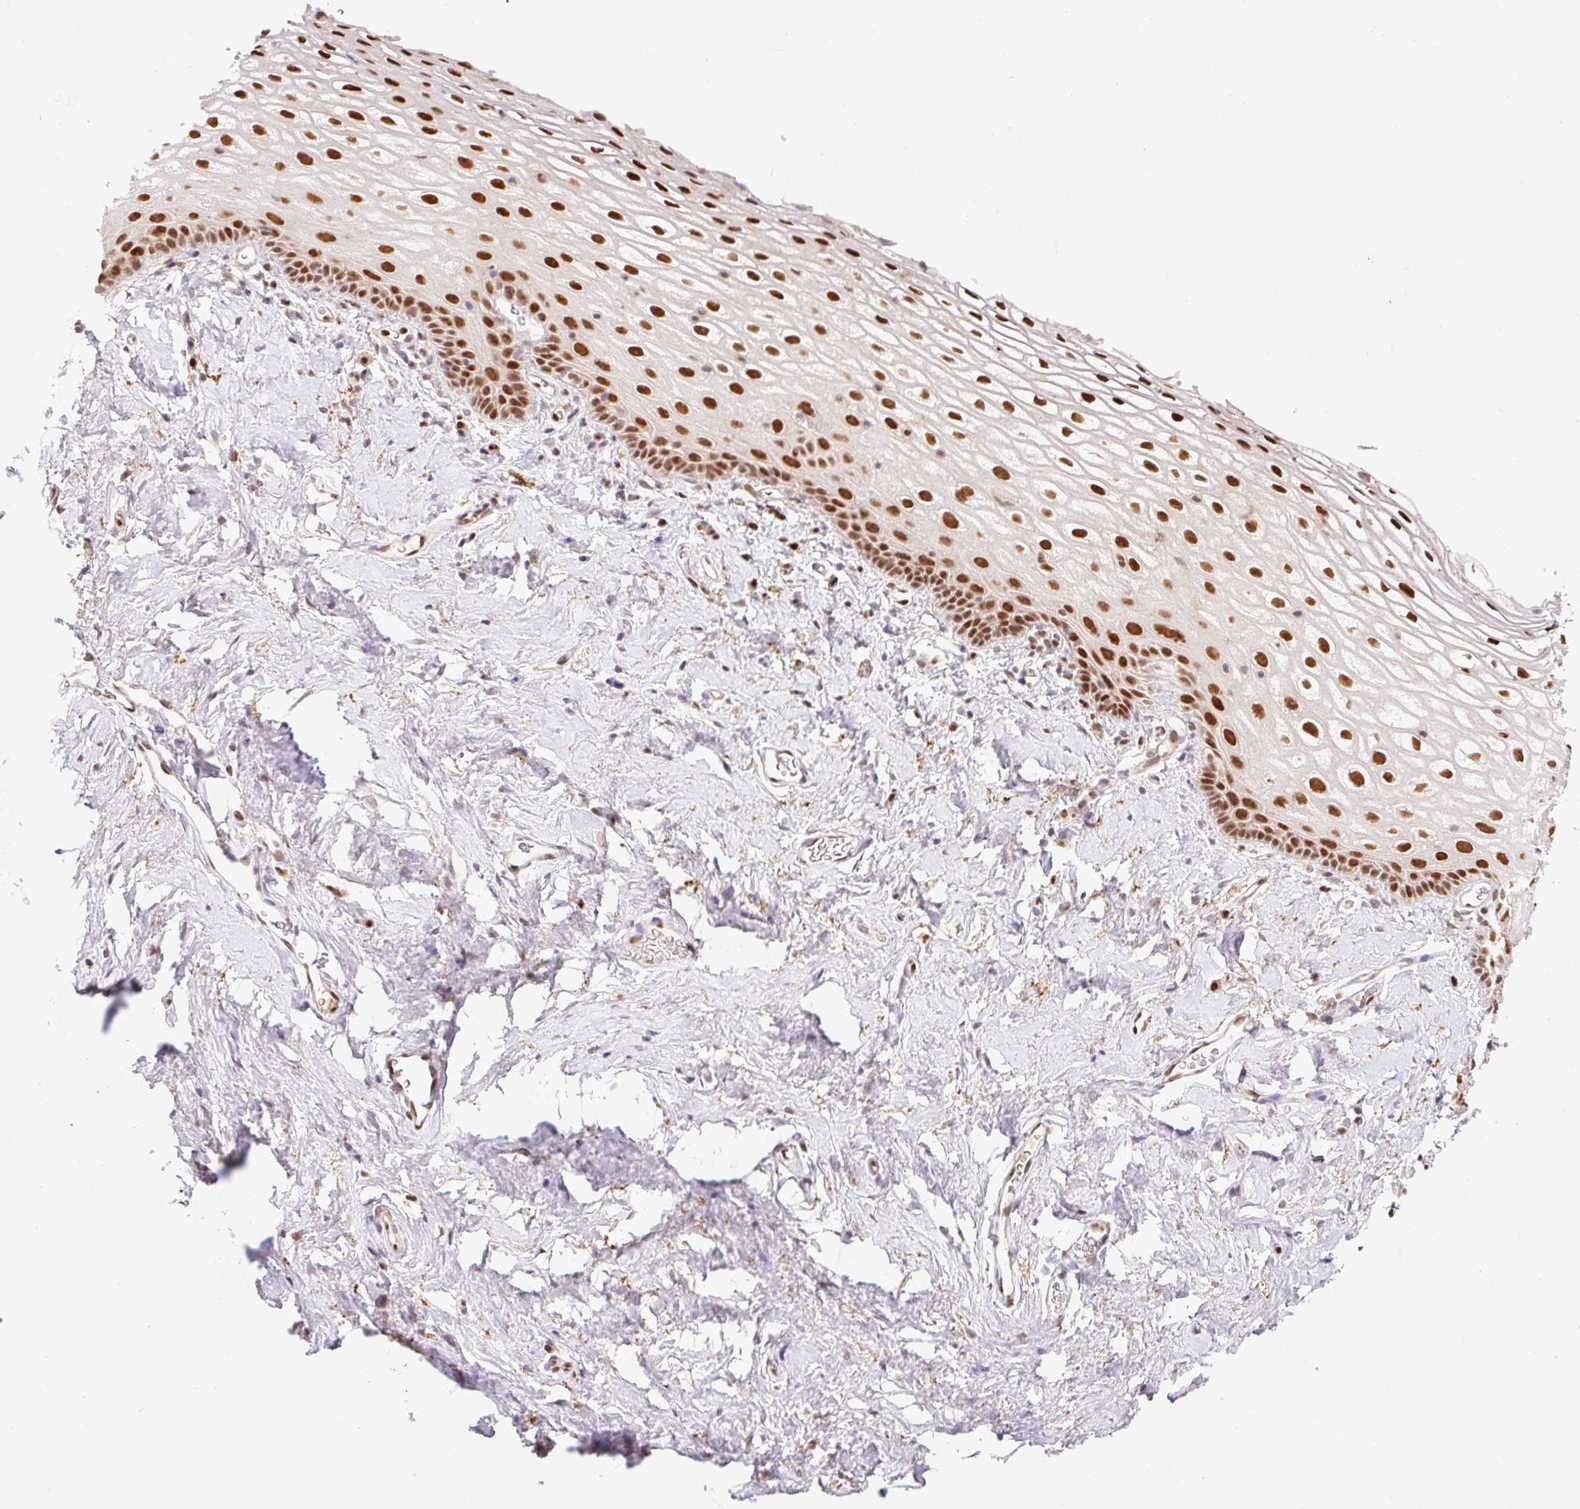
{"staining": {"intensity": "strong", "quantity": ">75%", "location": "nuclear"}, "tissue": "vagina", "cell_type": "Squamous epithelial cells", "image_type": "normal", "snomed": [{"axis": "morphology", "description": "Normal tissue, NOS"}, {"axis": "morphology", "description": "Adenocarcinoma, NOS"}, {"axis": "topography", "description": "Rectum"}, {"axis": "topography", "description": "Vagina"}, {"axis": "topography", "description": "Peripheral nerve tissue"}], "caption": "Immunohistochemistry staining of unremarkable vagina, which demonstrates high levels of strong nuclear positivity in about >75% of squamous epithelial cells indicating strong nuclear protein staining. The staining was performed using DAB (3,3'-diaminobenzidine) (brown) for protein detection and nuclei were counterstained in hematoxylin (blue).", "gene": "GPR139", "patient": {"sex": "female", "age": 71}}